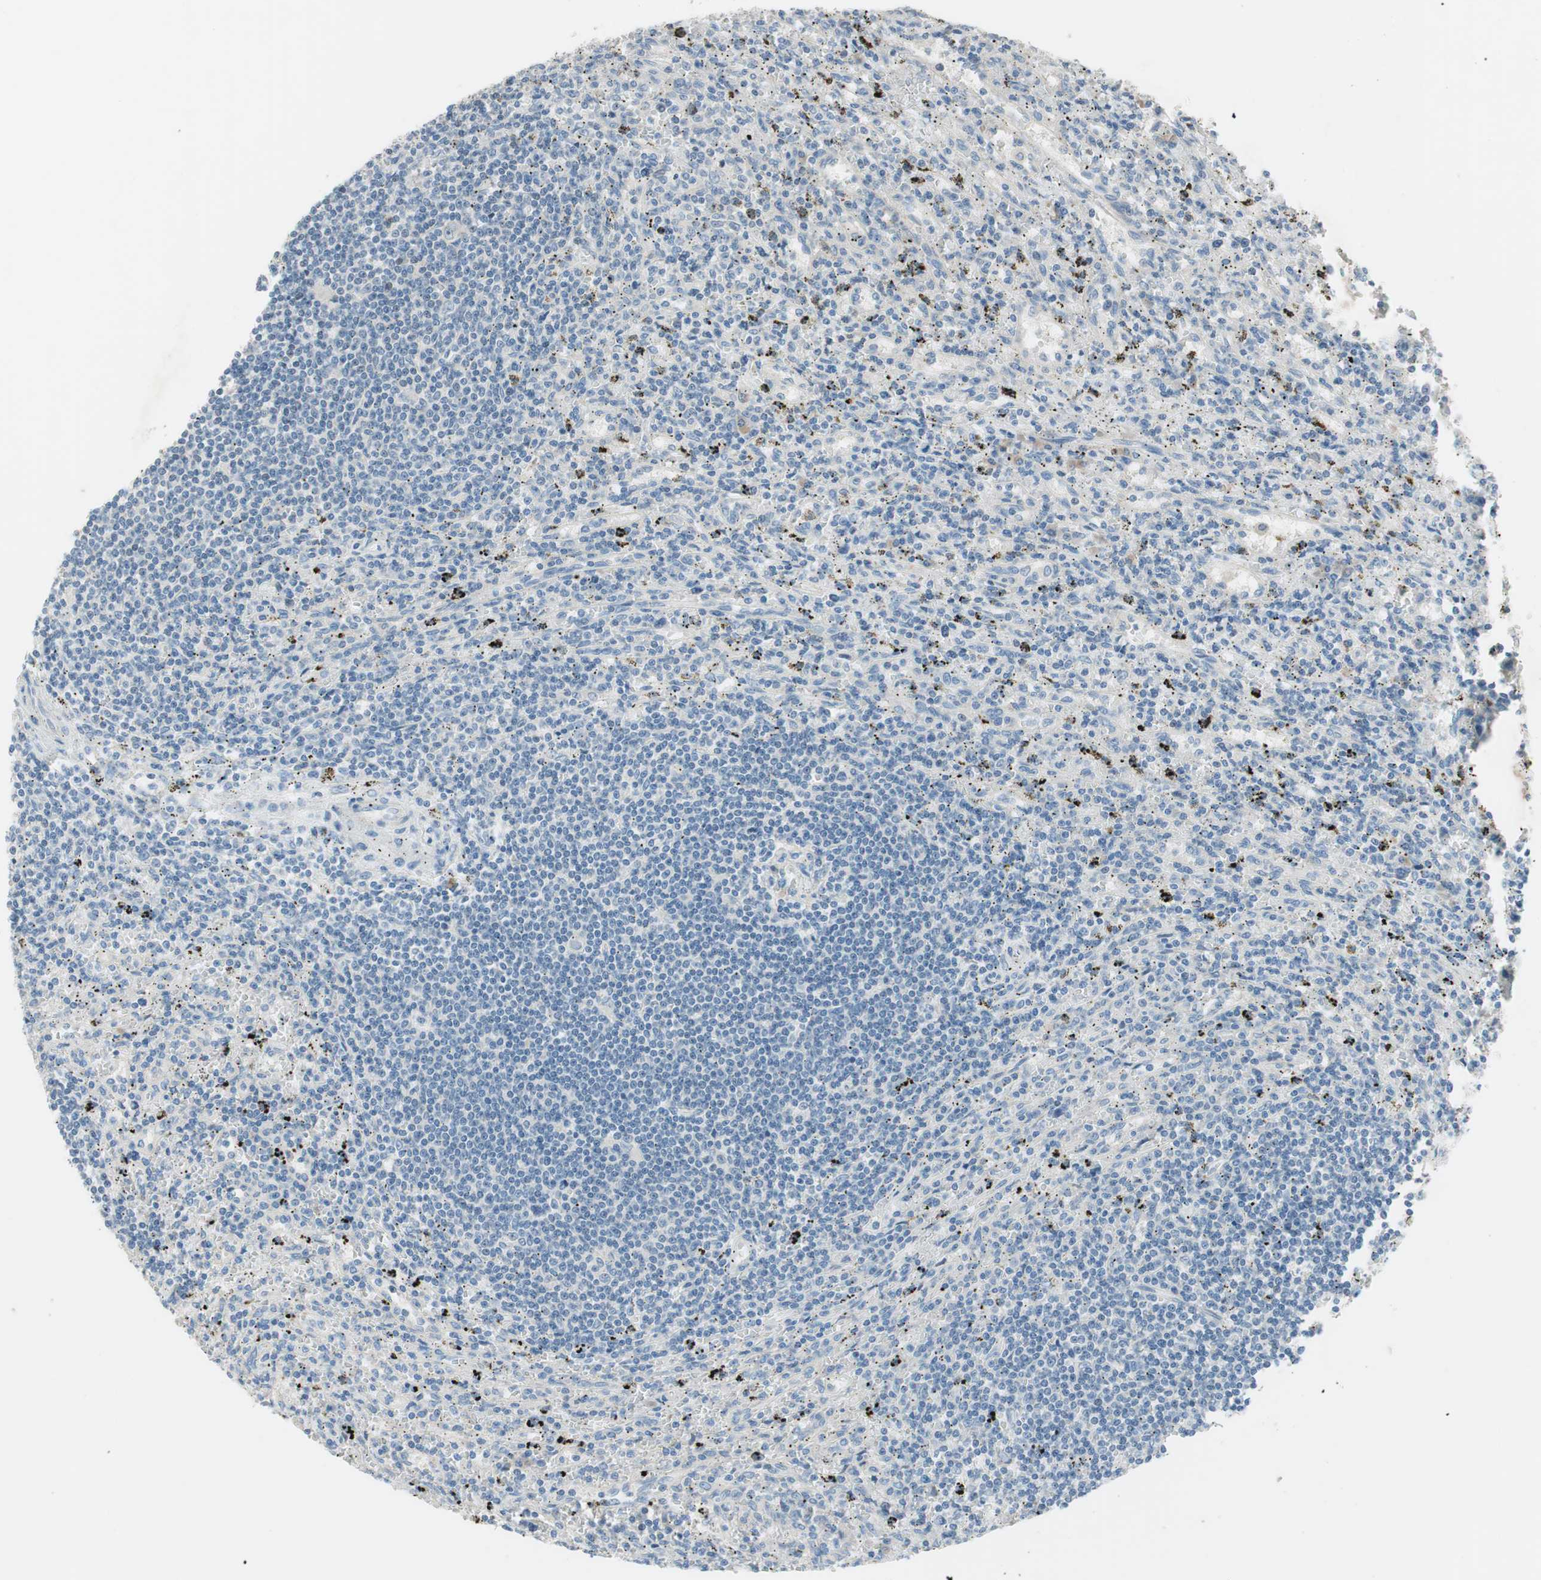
{"staining": {"intensity": "negative", "quantity": "none", "location": "none"}, "tissue": "lymphoma", "cell_type": "Tumor cells", "image_type": "cancer", "snomed": [{"axis": "morphology", "description": "Malignant lymphoma, non-Hodgkin's type, Low grade"}, {"axis": "topography", "description": "Spleen"}], "caption": "This is a image of IHC staining of low-grade malignant lymphoma, non-Hodgkin's type, which shows no positivity in tumor cells. (Stains: DAB (3,3'-diaminobenzidine) immunohistochemistry (IHC) with hematoxylin counter stain, Microscopy: brightfield microscopy at high magnification).", "gene": "PRRG4", "patient": {"sex": "male", "age": 76}}